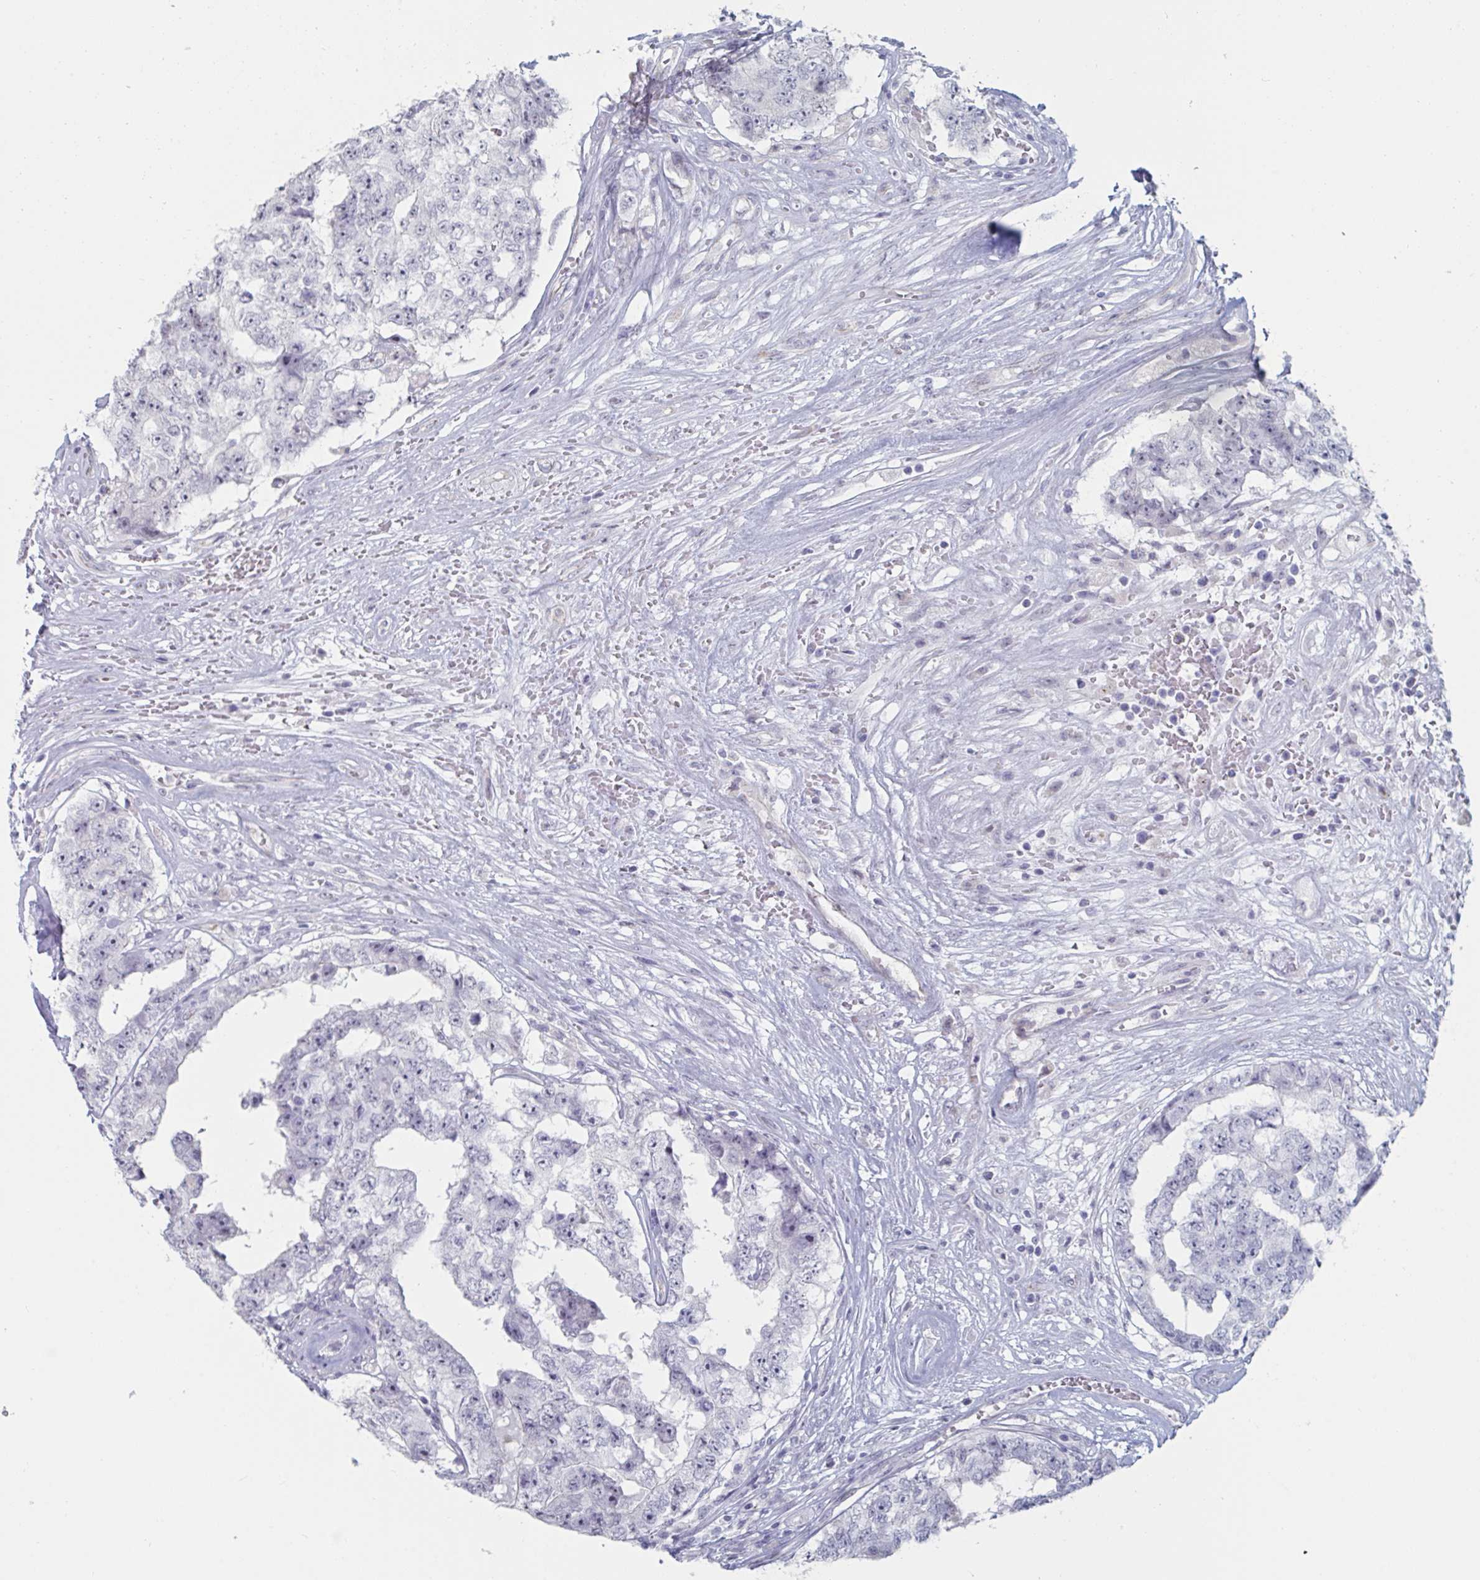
{"staining": {"intensity": "negative", "quantity": "none", "location": "none"}, "tissue": "testis cancer", "cell_type": "Tumor cells", "image_type": "cancer", "snomed": [{"axis": "morphology", "description": "Normal tissue, NOS"}, {"axis": "morphology", "description": "Carcinoma, Embryonal, NOS"}, {"axis": "topography", "description": "Testis"}, {"axis": "topography", "description": "Epididymis"}], "caption": "Immunohistochemistry (IHC) of human embryonal carcinoma (testis) reveals no expression in tumor cells.", "gene": "FOXA1", "patient": {"sex": "male", "age": 25}}